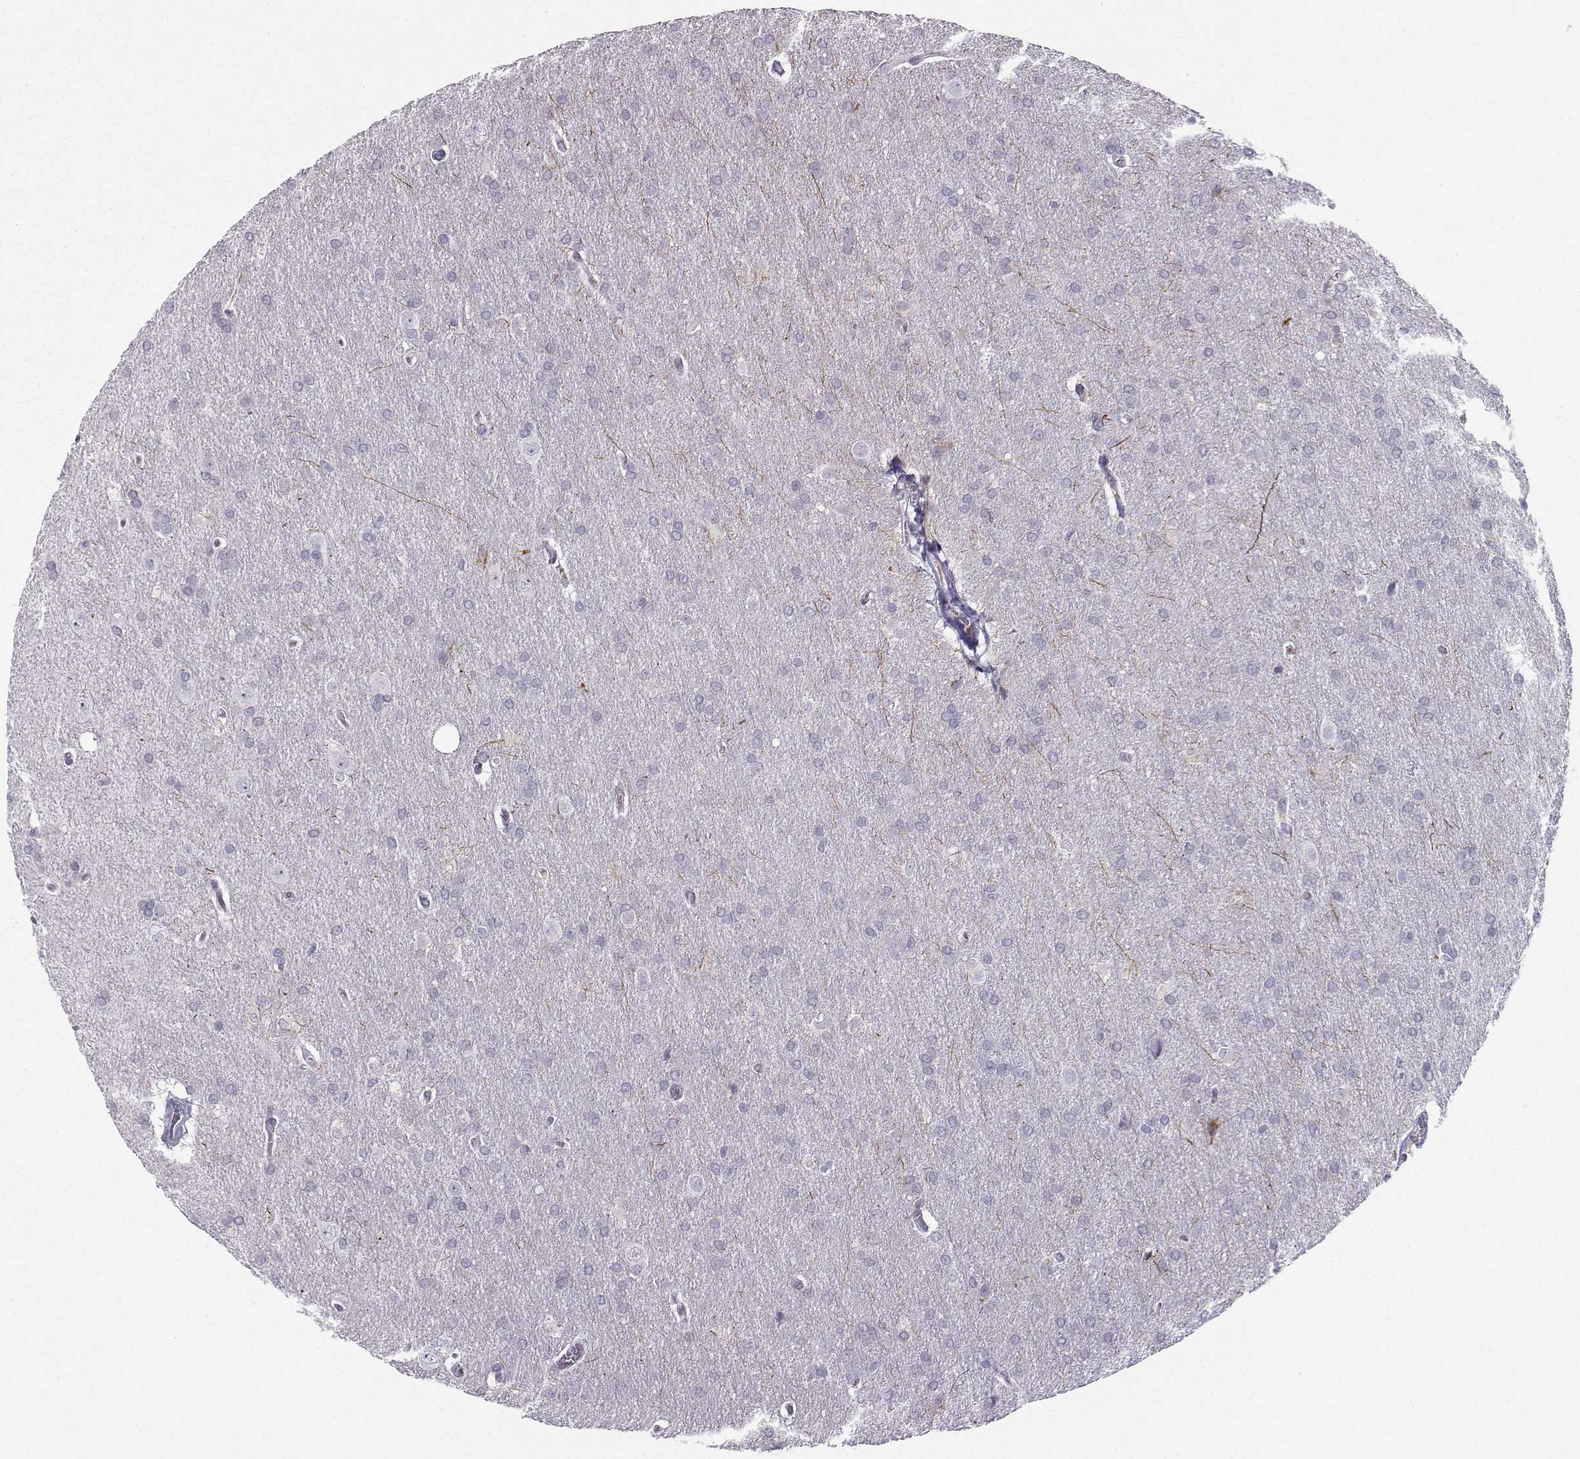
{"staining": {"intensity": "negative", "quantity": "none", "location": "none"}, "tissue": "glioma", "cell_type": "Tumor cells", "image_type": "cancer", "snomed": [{"axis": "morphology", "description": "Glioma, malignant, Low grade"}, {"axis": "topography", "description": "Brain"}], "caption": "Histopathology image shows no significant protein expression in tumor cells of low-grade glioma (malignant).", "gene": "LHX1", "patient": {"sex": "female", "age": 32}}